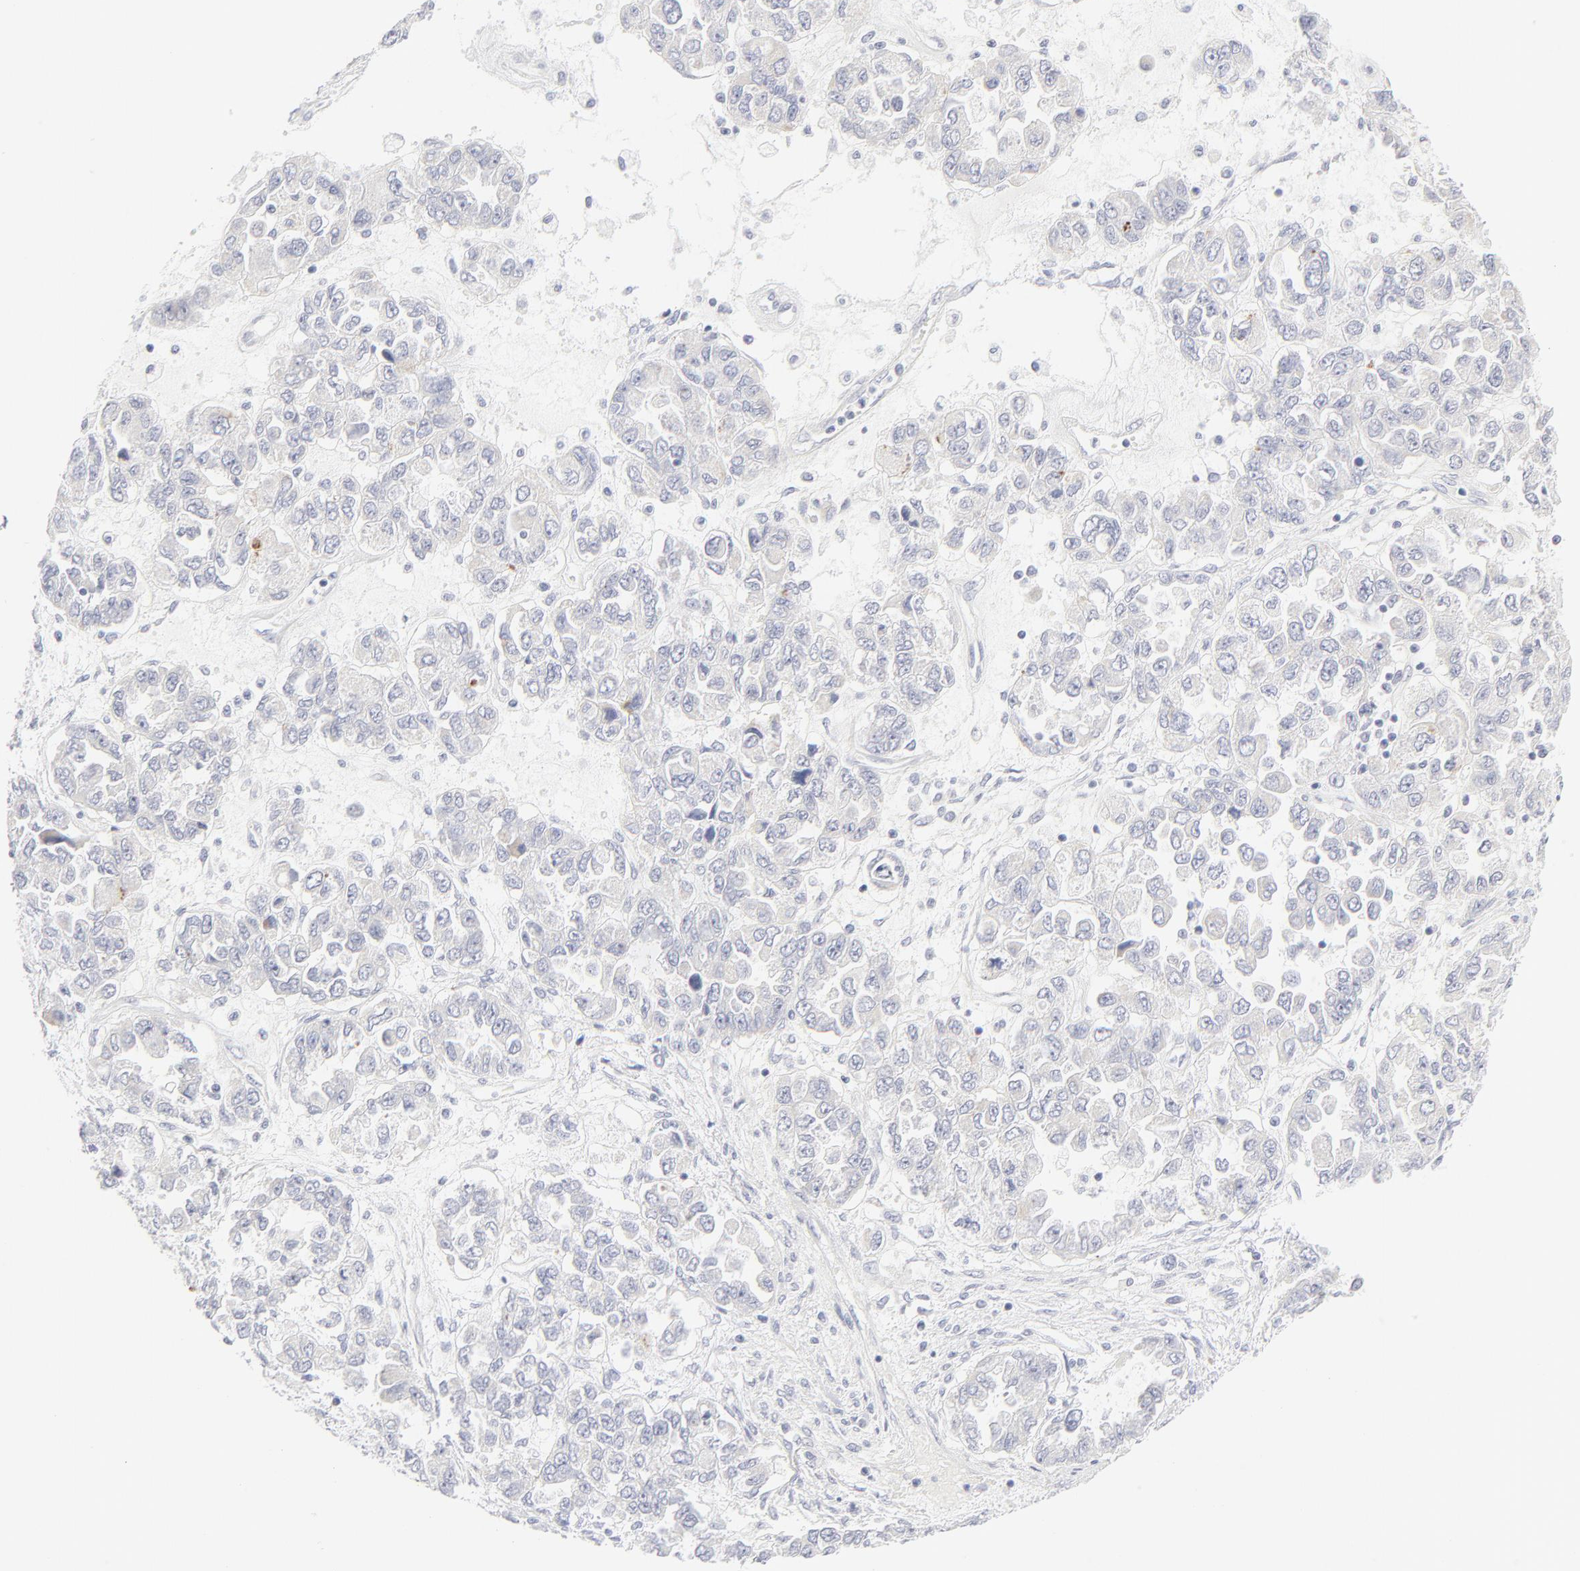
{"staining": {"intensity": "negative", "quantity": "none", "location": "none"}, "tissue": "ovarian cancer", "cell_type": "Tumor cells", "image_type": "cancer", "snomed": [{"axis": "morphology", "description": "Cystadenocarcinoma, serous, NOS"}, {"axis": "topography", "description": "Ovary"}], "caption": "An immunohistochemistry (IHC) micrograph of ovarian serous cystadenocarcinoma is shown. There is no staining in tumor cells of ovarian serous cystadenocarcinoma.", "gene": "NPNT", "patient": {"sex": "female", "age": 84}}